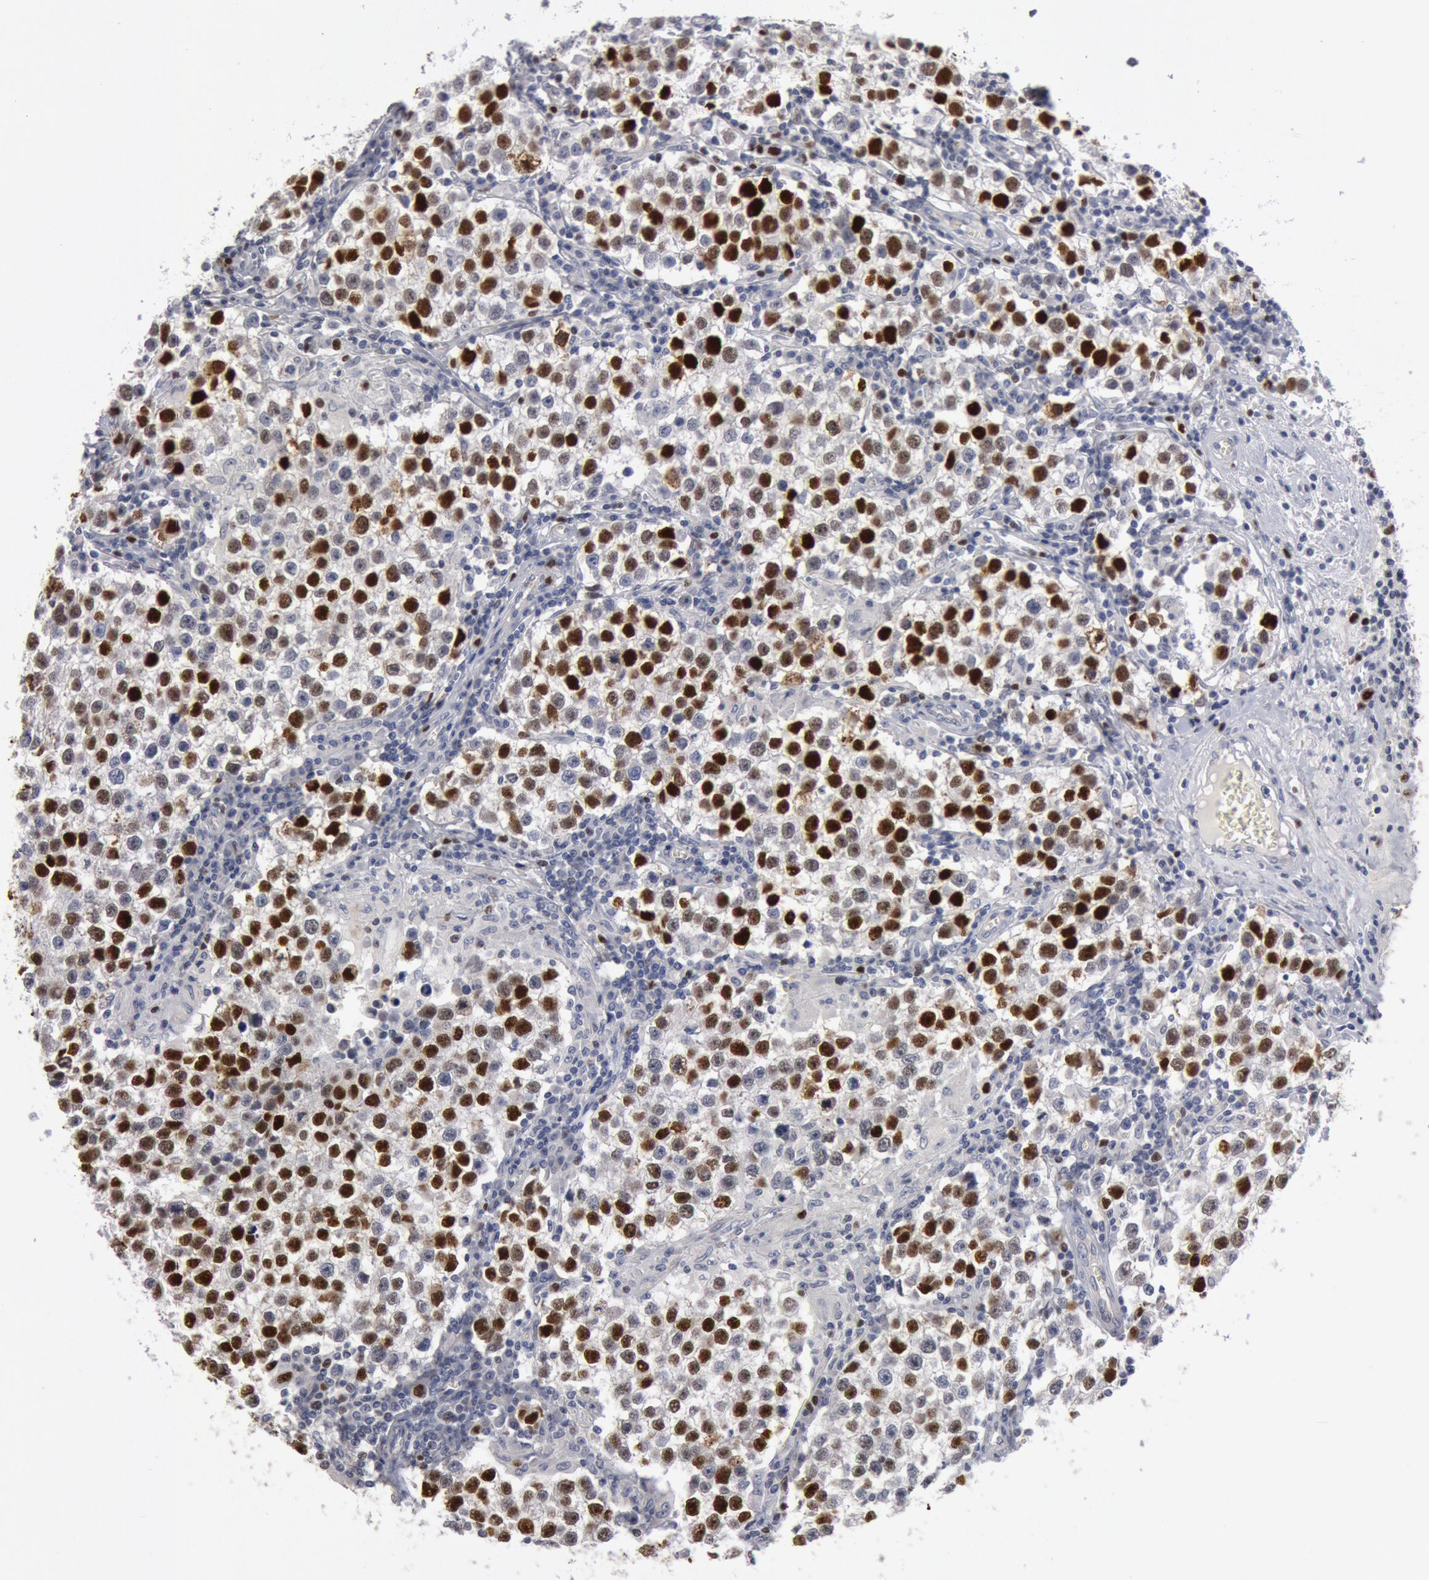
{"staining": {"intensity": "strong", "quantity": "25%-75%", "location": "nuclear"}, "tissue": "testis cancer", "cell_type": "Tumor cells", "image_type": "cancer", "snomed": [{"axis": "morphology", "description": "Seminoma, NOS"}, {"axis": "topography", "description": "Testis"}], "caption": "DAB immunohistochemical staining of testis seminoma reveals strong nuclear protein expression in approximately 25%-75% of tumor cells.", "gene": "WDHD1", "patient": {"sex": "male", "age": 36}}